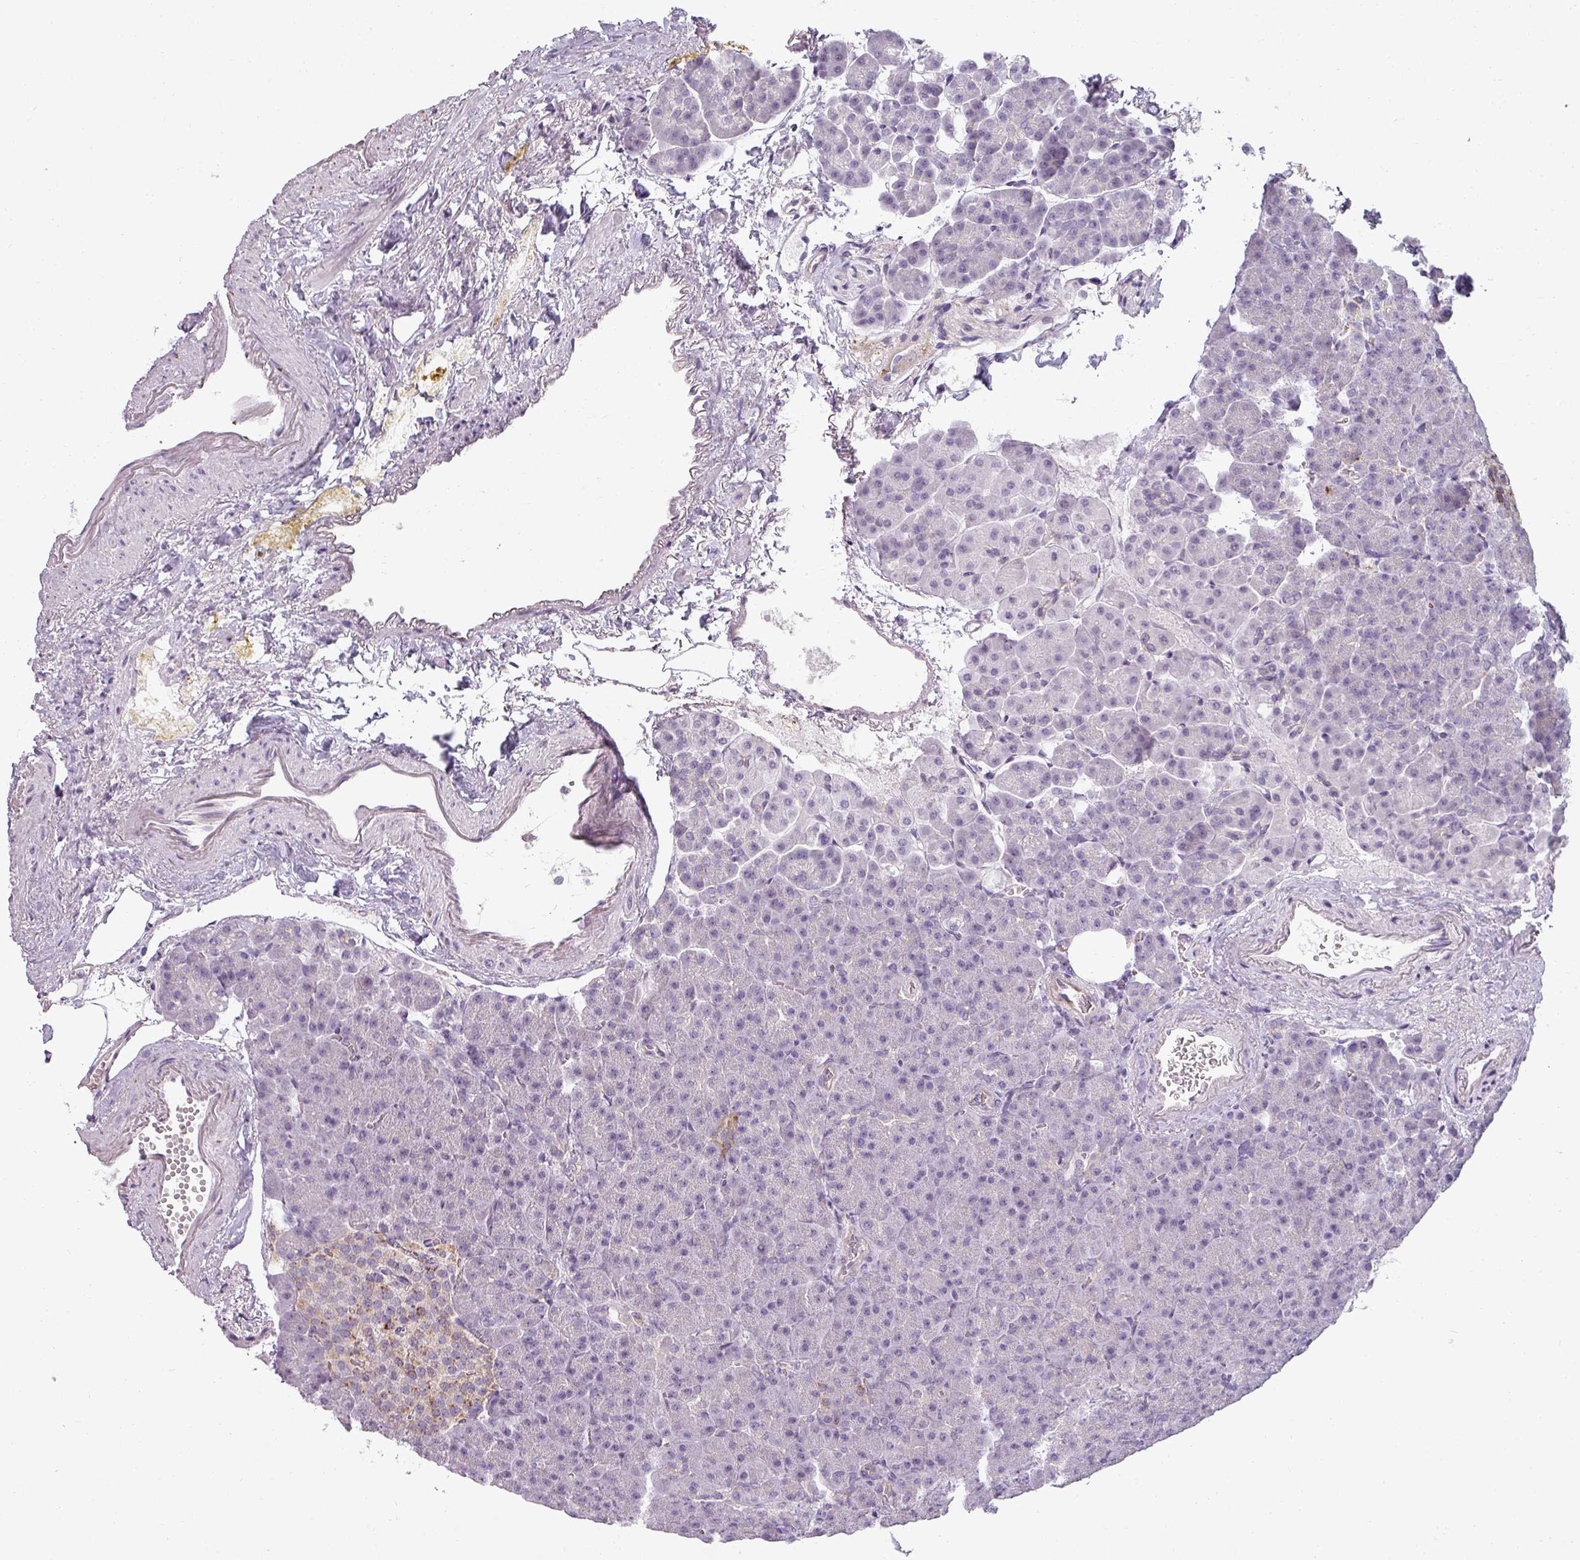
{"staining": {"intensity": "negative", "quantity": "none", "location": "none"}, "tissue": "pancreas", "cell_type": "Exocrine glandular cells", "image_type": "normal", "snomed": [{"axis": "morphology", "description": "Normal tissue, NOS"}, {"axis": "topography", "description": "Pancreas"}], "caption": "IHC image of unremarkable human pancreas stained for a protein (brown), which shows no positivity in exocrine glandular cells. (DAB immunohistochemistry with hematoxylin counter stain).", "gene": "ASB1", "patient": {"sex": "female", "age": 74}}